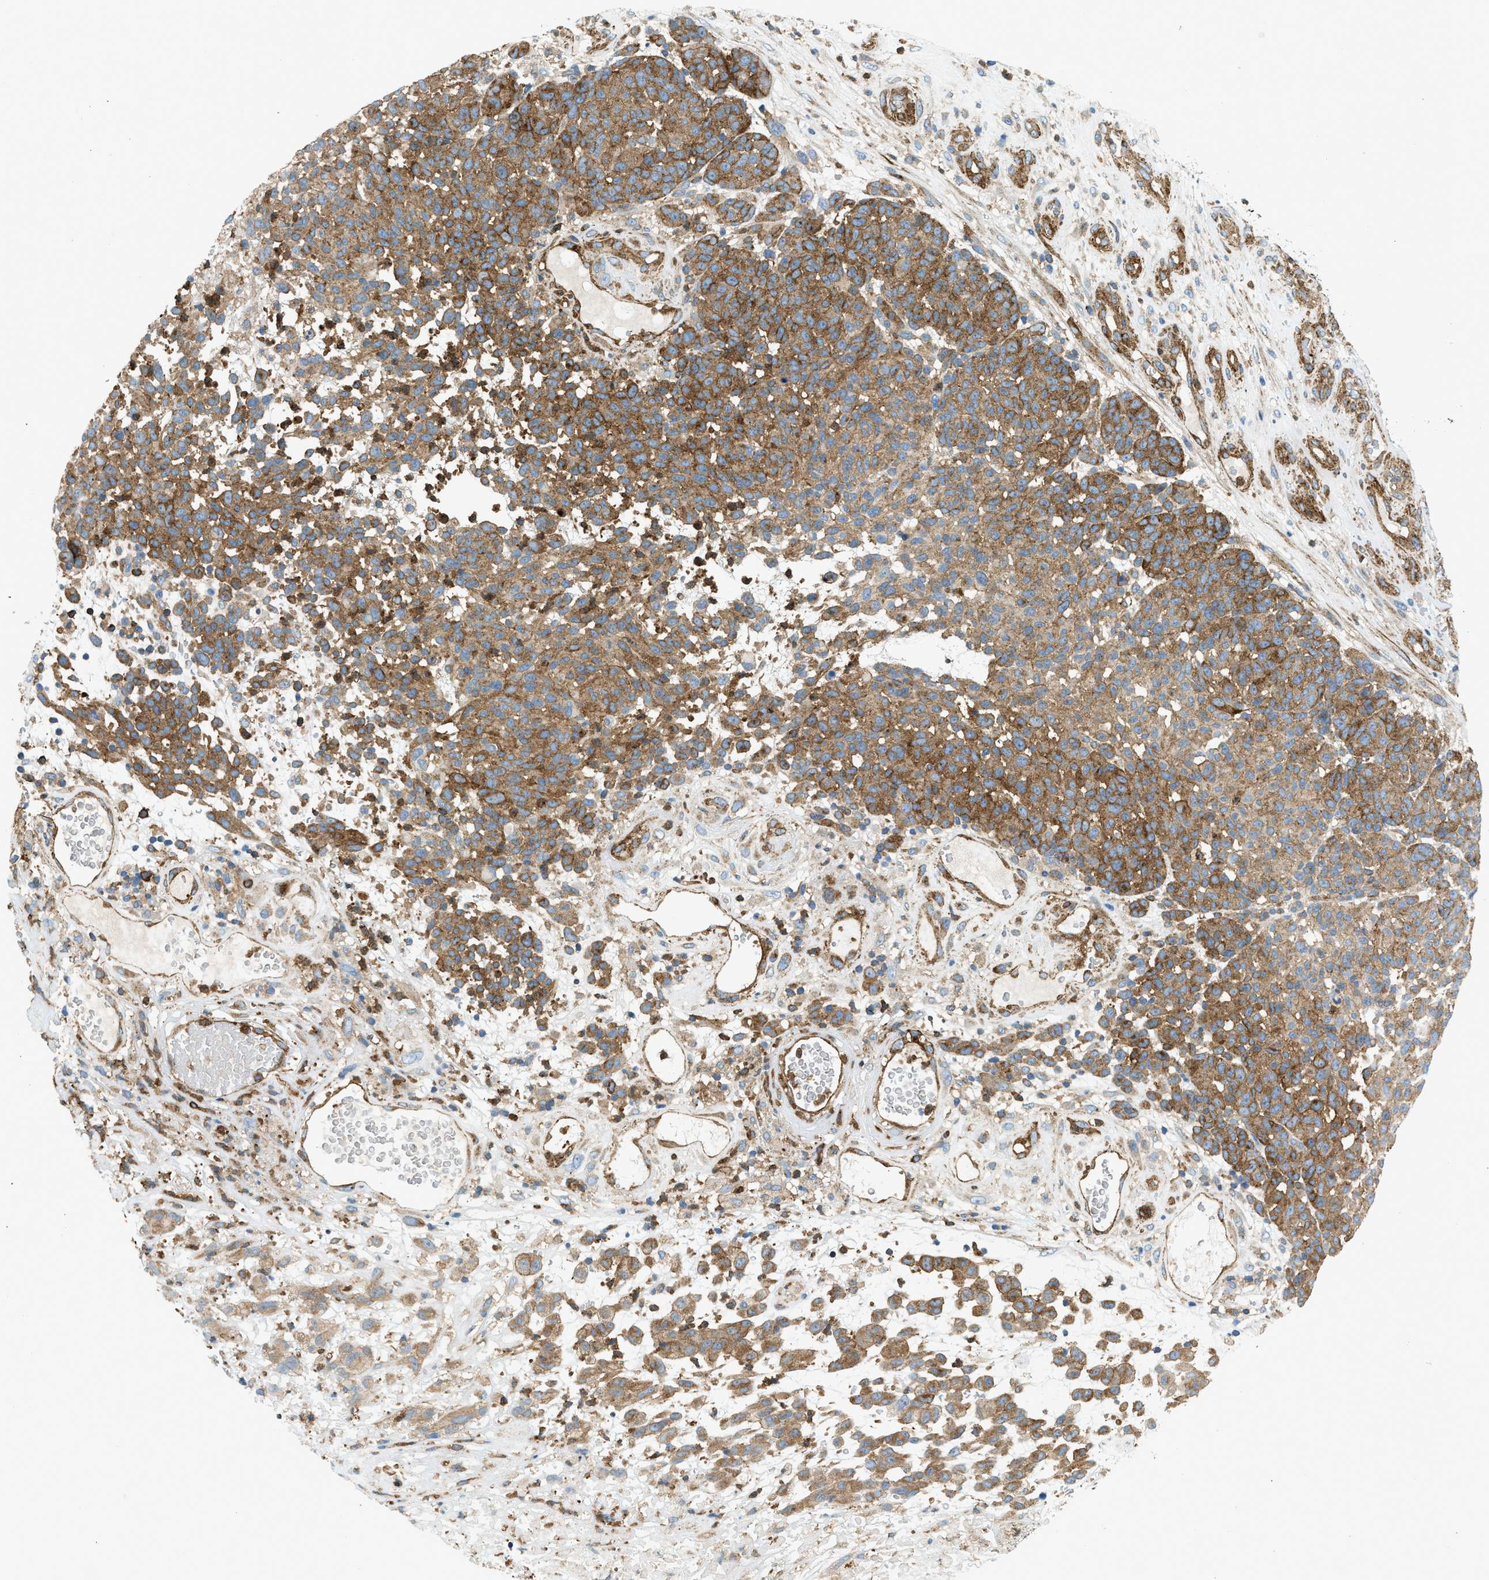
{"staining": {"intensity": "moderate", "quantity": ">75%", "location": "cytoplasmic/membranous"}, "tissue": "melanoma", "cell_type": "Tumor cells", "image_type": "cancer", "snomed": [{"axis": "morphology", "description": "Malignant melanoma, NOS"}, {"axis": "topography", "description": "Skin"}], "caption": "A brown stain shows moderate cytoplasmic/membranous positivity of a protein in human malignant melanoma tumor cells.", "gene": "HIP1", "patient": {"sex": "male", "age": 59}}